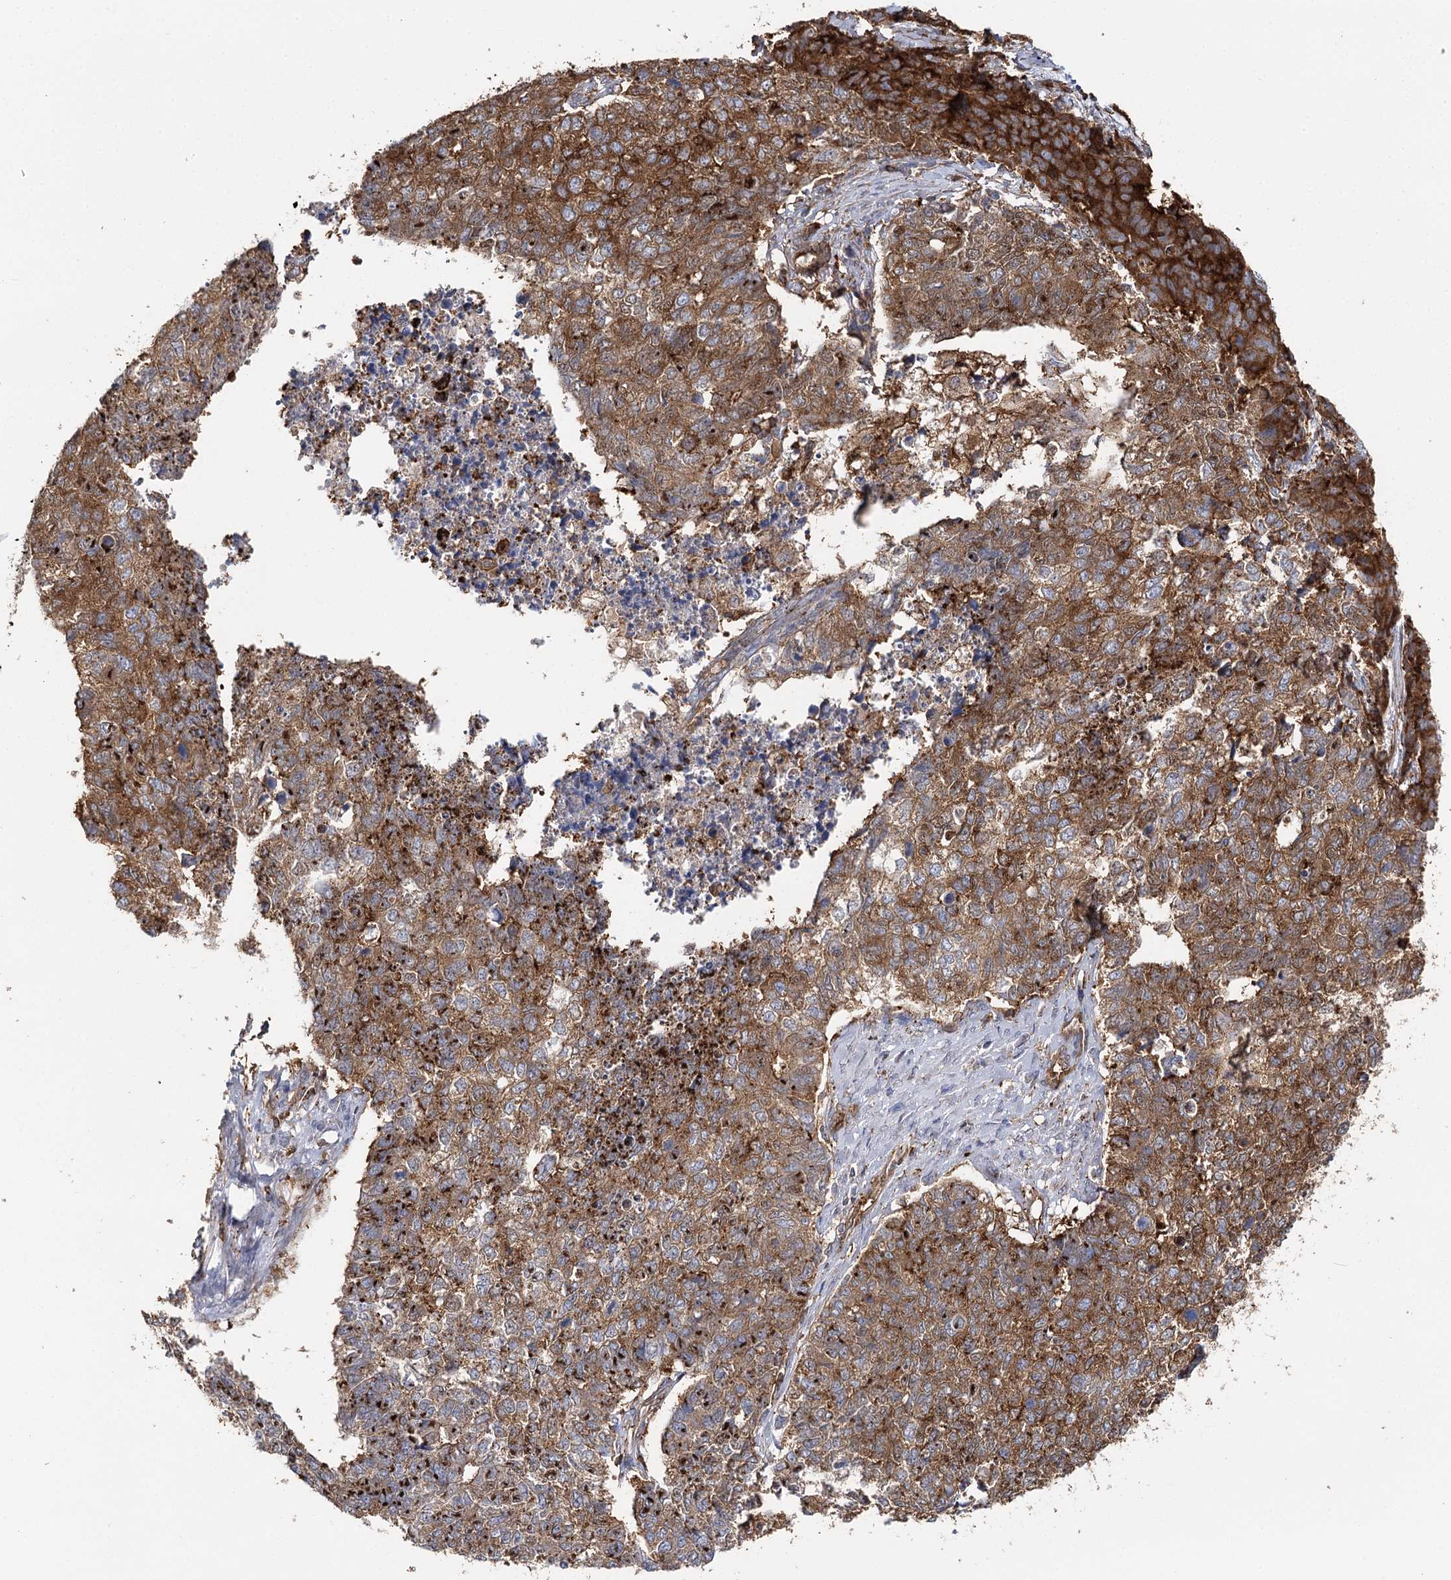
{"staining": {"intensity": "moderate", "quantity": ">75%", "location": "cytoplasmic/membranous"}, "tissue": "cervical cancer", "cell_type": "Tumor cells", "image_type": "cancer", "snomed": [{"axis": "morphology", "description": "Squamous cell carcinoma, NOS"}, {"axis": "topography", "description": "Cervix"}], "caption": "Cervical cancer was stained to show a protein in brown. There is medium levels of moderate cytoplasmic/membranous positivity in approximately >75% of tumor cells.", "gene": "SEC24B", "patient": {"sex": "female", "age": 63}}